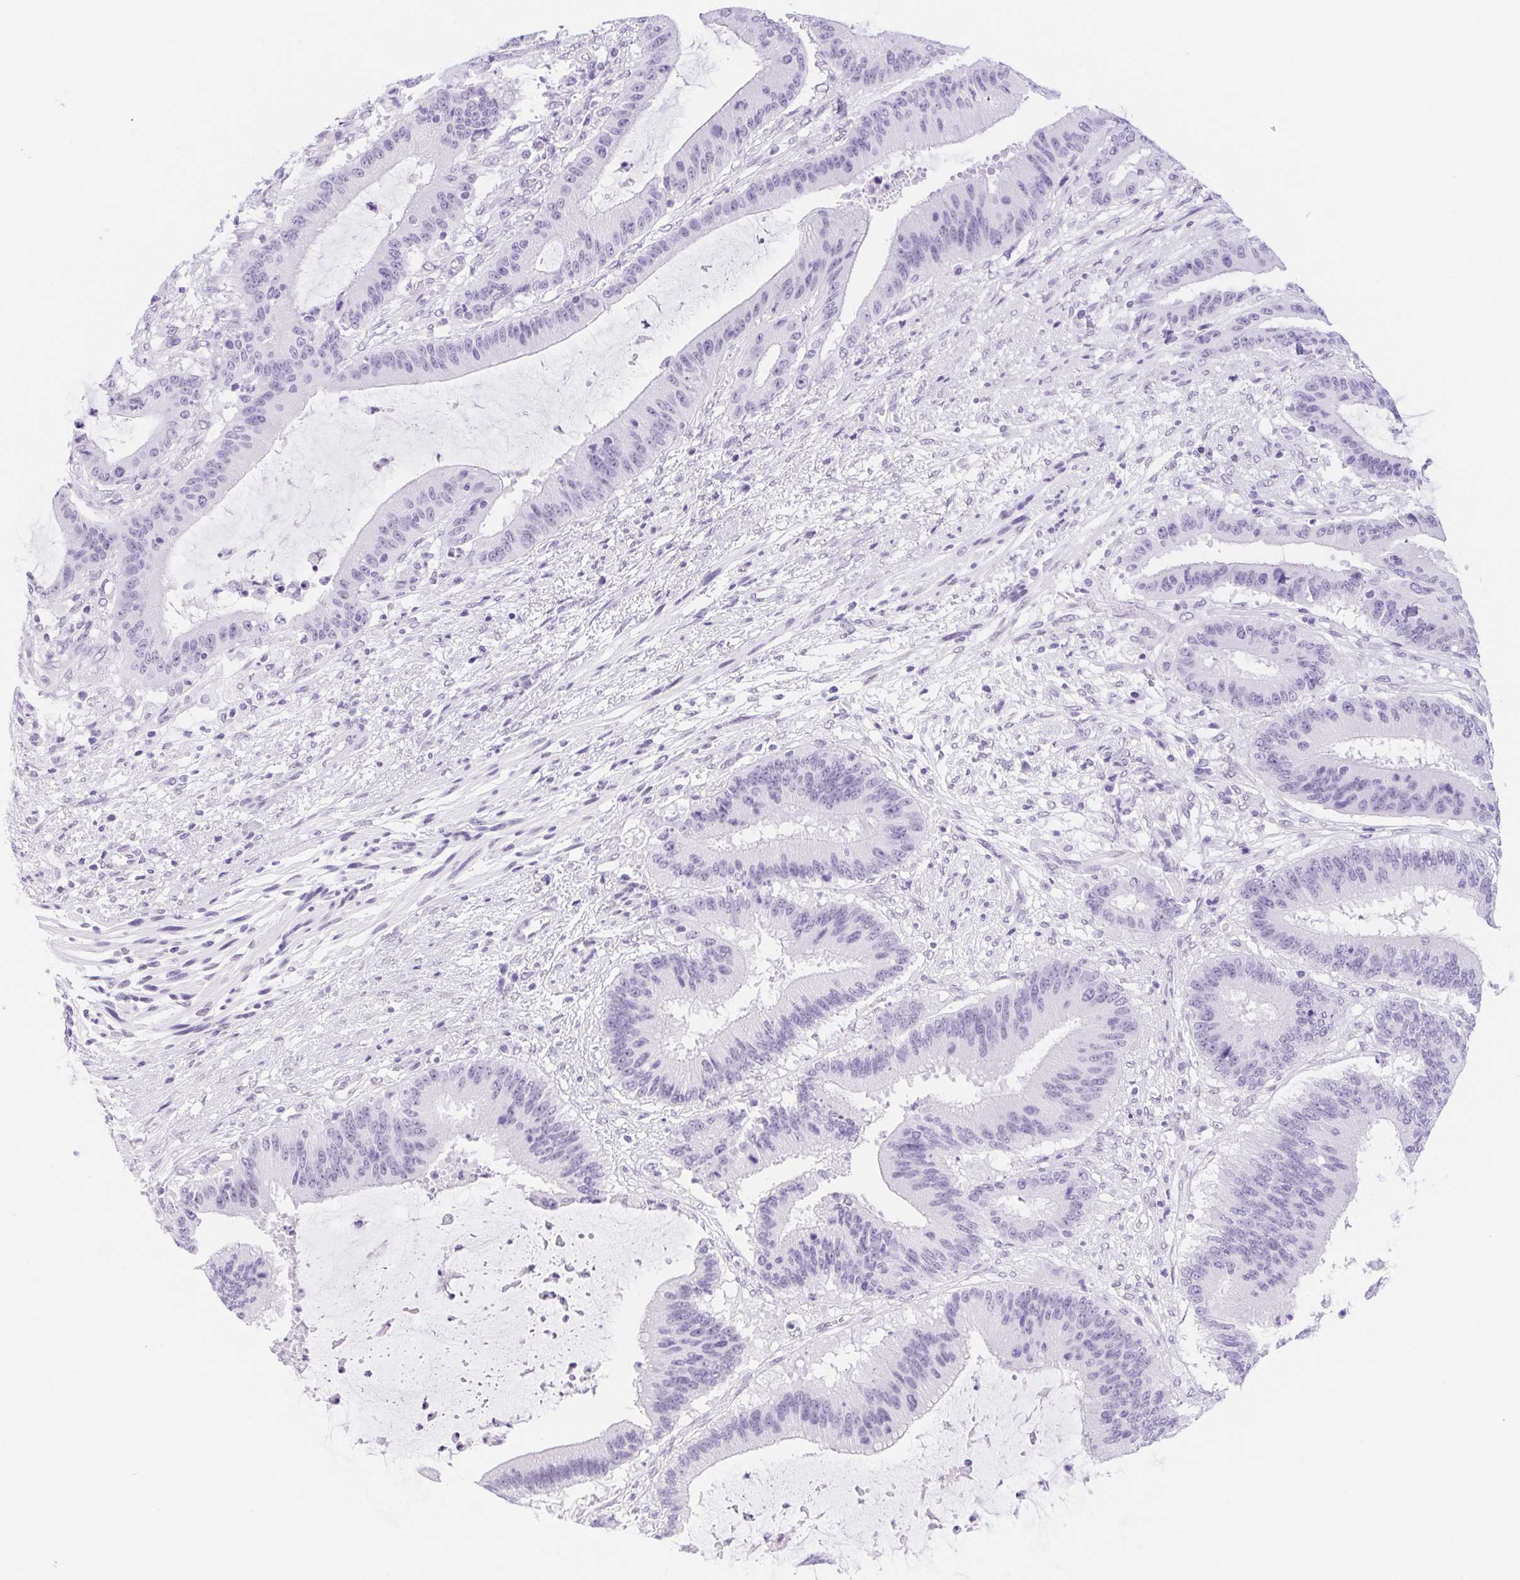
{"staining": {"intensity": "negative", "quantity": "none", "location": "none"}, "tissue": "liver cancer", "cell_type": "Tumor cells", "image_type": "cancer", "snomed": [{"axis": "morphology", "description": "Normal tissue, NOS"}, {"axis": "morphology", "description": "Cholangiocarcinoma"}, {"axis": "topography", "description": "Liver"}, {"axis": "topography", "description": "Peripheral nerve tissue"}], "caption": "High magnification brightfield microscopy of liver cancer (cholangiocarcinoma) stained with DAB (3,3'-diaminobenzidine) (brown) and counterstained with hematoxylin (blue): tumor cells show no significant positivity.", "gene": "CAND1", "patient": {"sex": "female", "age": 73}}